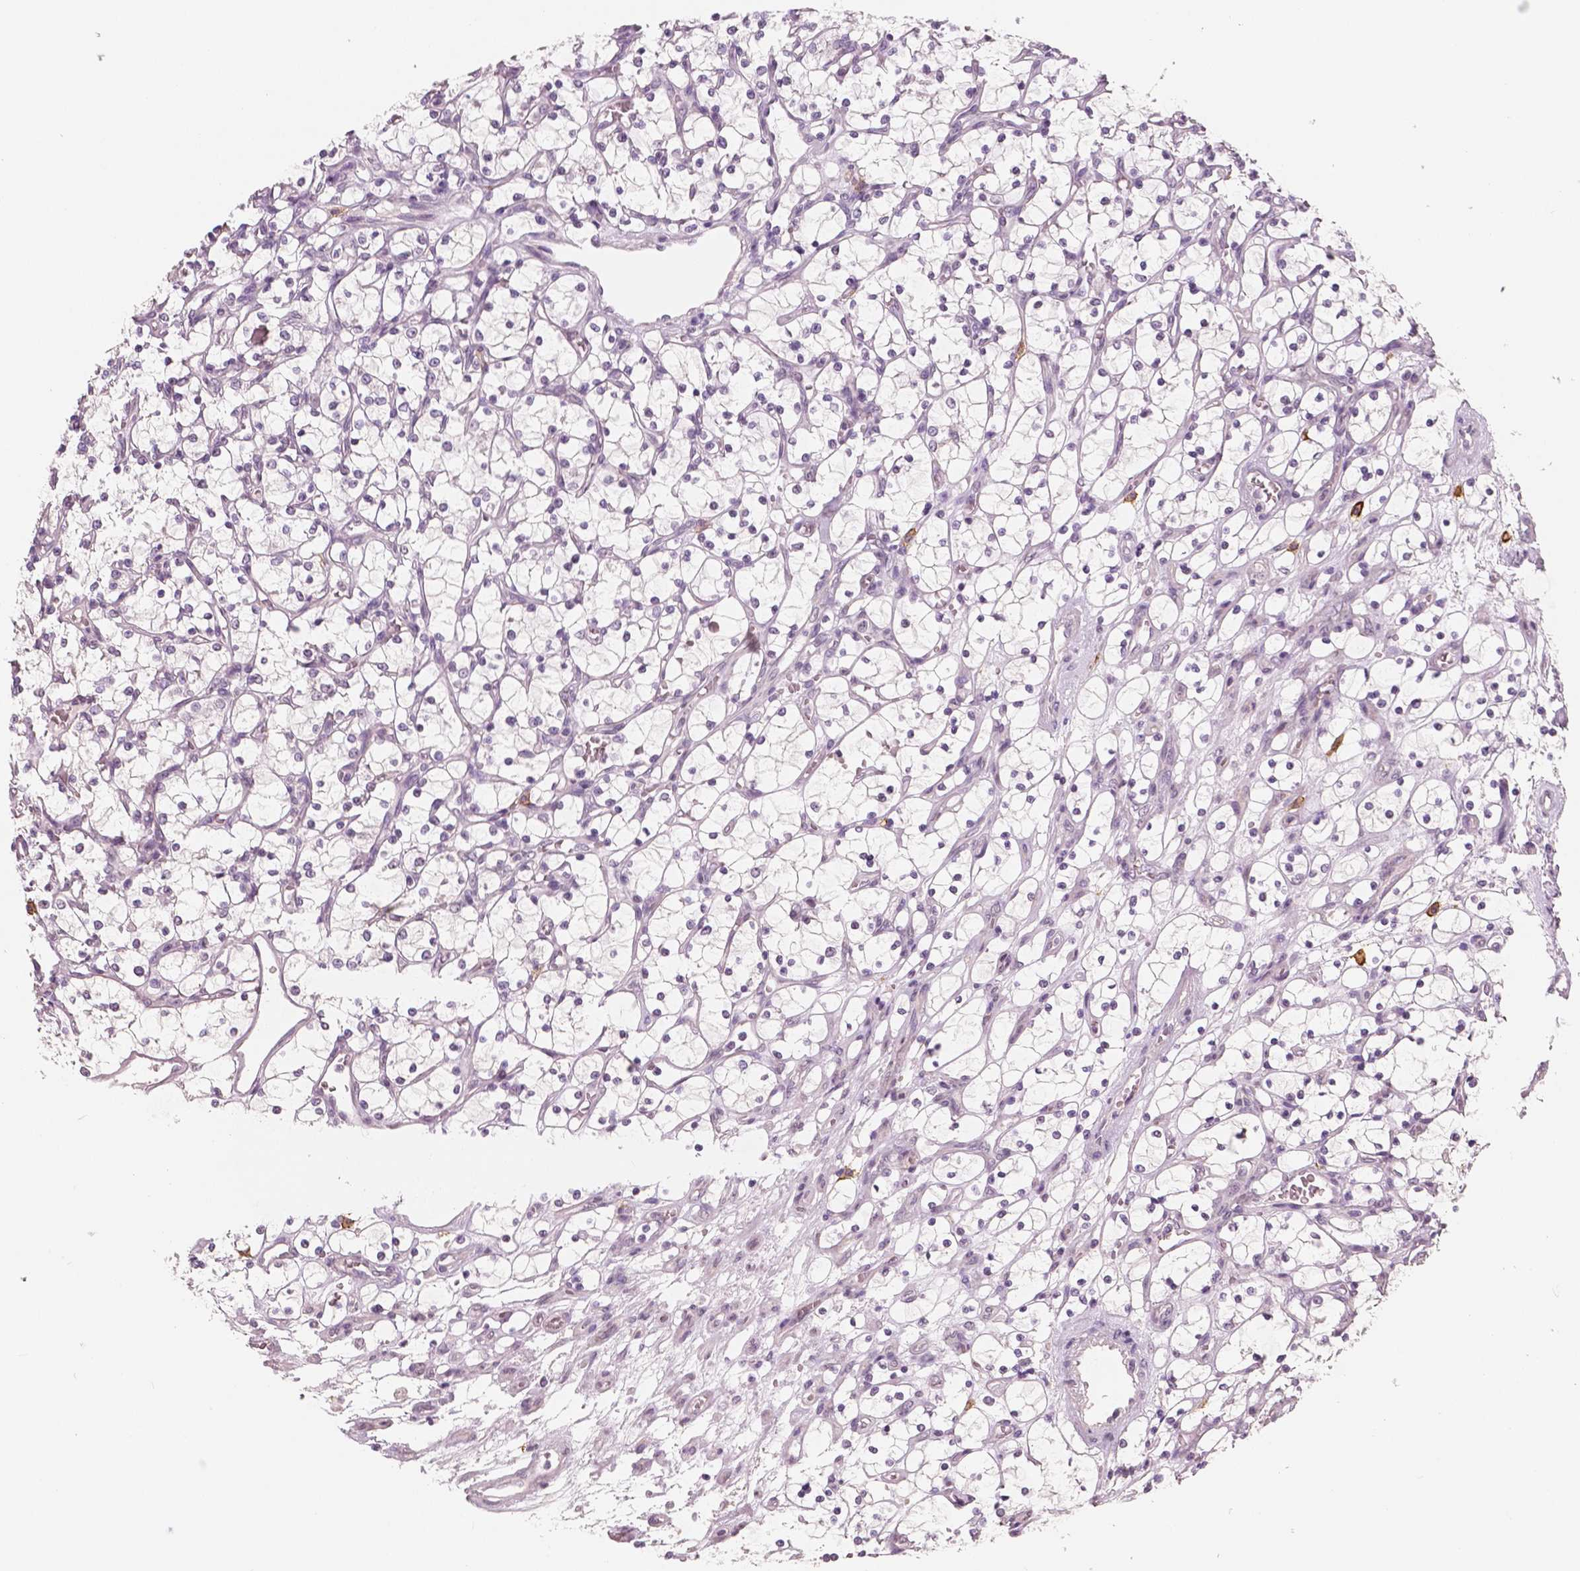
{"staining": {"intensity": "negative", "quantity": "none", "location": "none"}, "tissue": "renal cancer", "cell_type": "Tumor cells", "image_type": "cancer", "snomed": [{"axis": "morphology", "description": "Adenocarcinoma, NOS"}, {"axis": "topography", "description": "Kidney"}], "caption": "Tumor cells are negative for protein expression in human renal adenocarcinoma.", "gene": "KIT", "patient": {"sex": "female", "age": 69}}